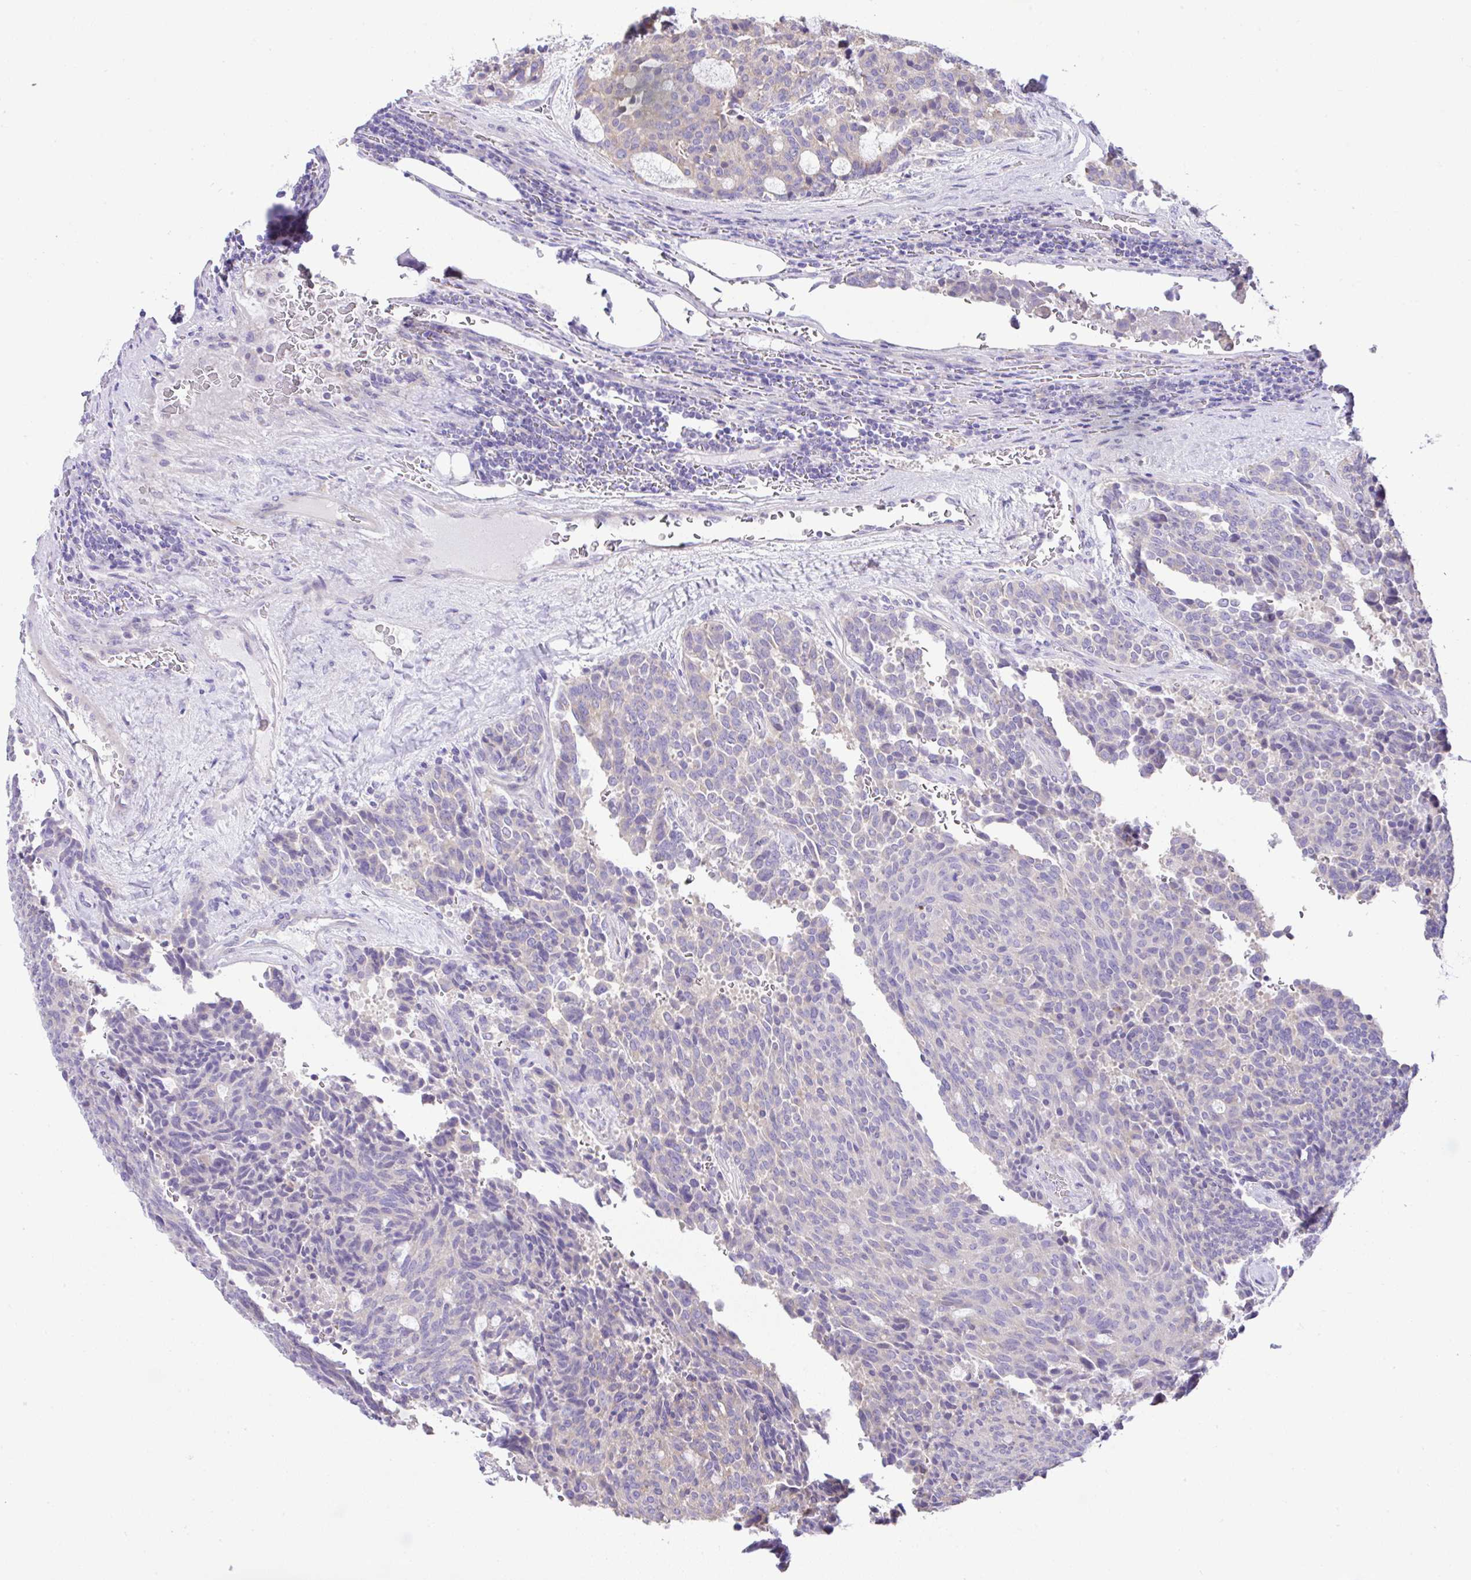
{"staining": {"intensity": "negative", "quantity": "none", "location": "none"}, "tissue": "carcinoid", "cell_type": "Tumor cells", "image_type": "cancer", "snomed": [{"axis": "morphology", "description": "Carcinoid, malignant, NOS"}, {"axis": "topography", "description": "Pancreas"}], "caption": "High power microscopy photomicrograph of an IHC micrograph of carcinoid, revealing no significant staining in tumor cells.", "gene": "OR4P4", "patient": {"sex": "female", "age": 54}}